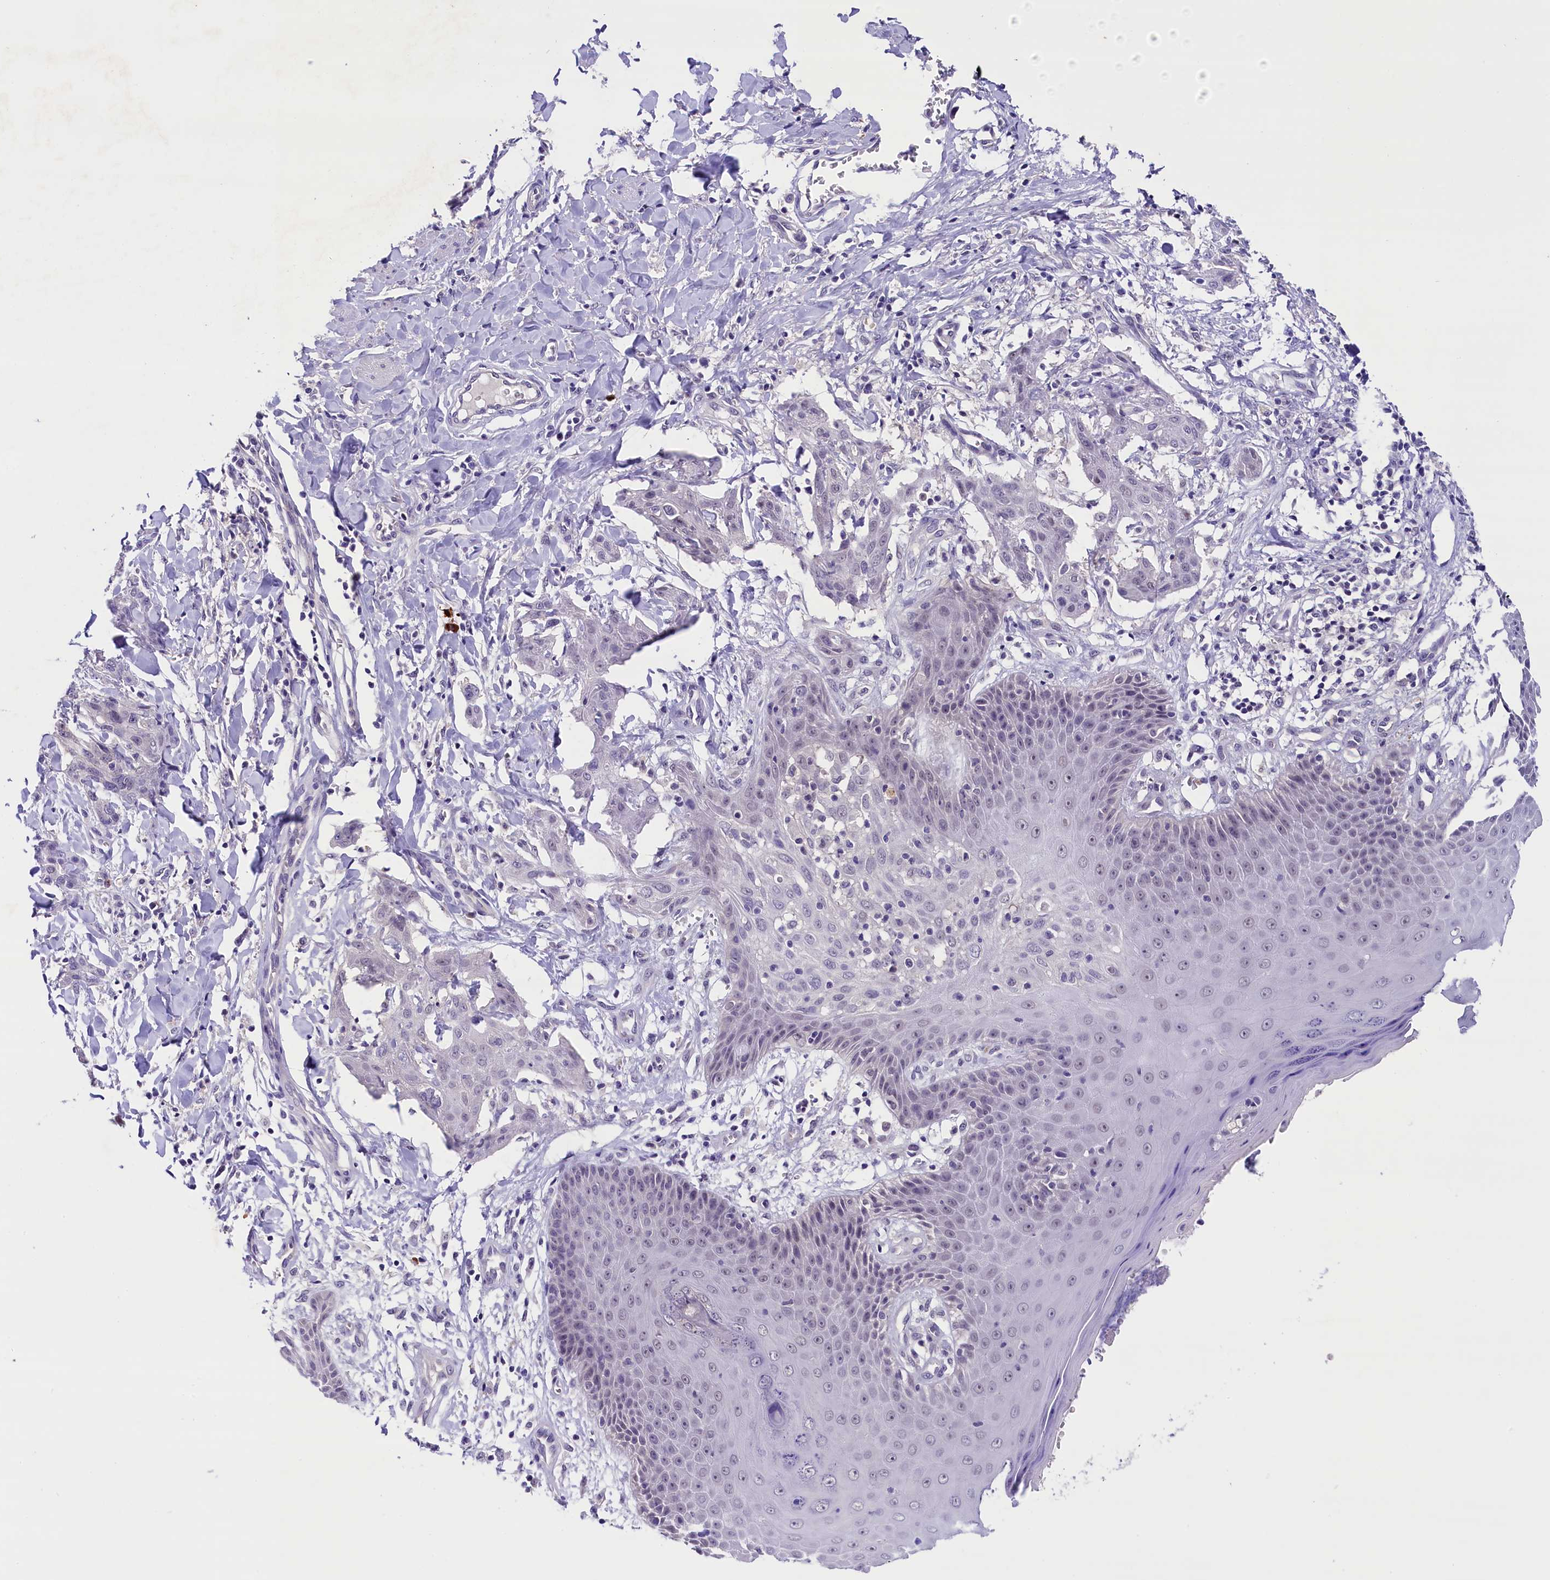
{"staining": {"intensity": "negative", "quantity": "none", "location": "none"}, "tissue": "skin cancer", "cell_type": "Tumor cells", "image_type": "cancer", "snomed": [{"axis": "morphology", "description": "Squamous cell carcinoma, NOS"}, {"axis": "topography", "description": "Skin"}, {"axis": "topography", "description": "Vulva"}], "caption": "High magnification brightfield microscopy of skin cancer stained with DAB (3,3'-diaminobenzidine) (brown) and counterstained with hematoxylin (blue): tumor cells show no significant staining. Brightfield microscopy of IHC stained with DAB (brown) and hematoxylin (blue), captured at high magnification.", "gene": "IQCN", "patient": {"sex": "female", "age": 85}}